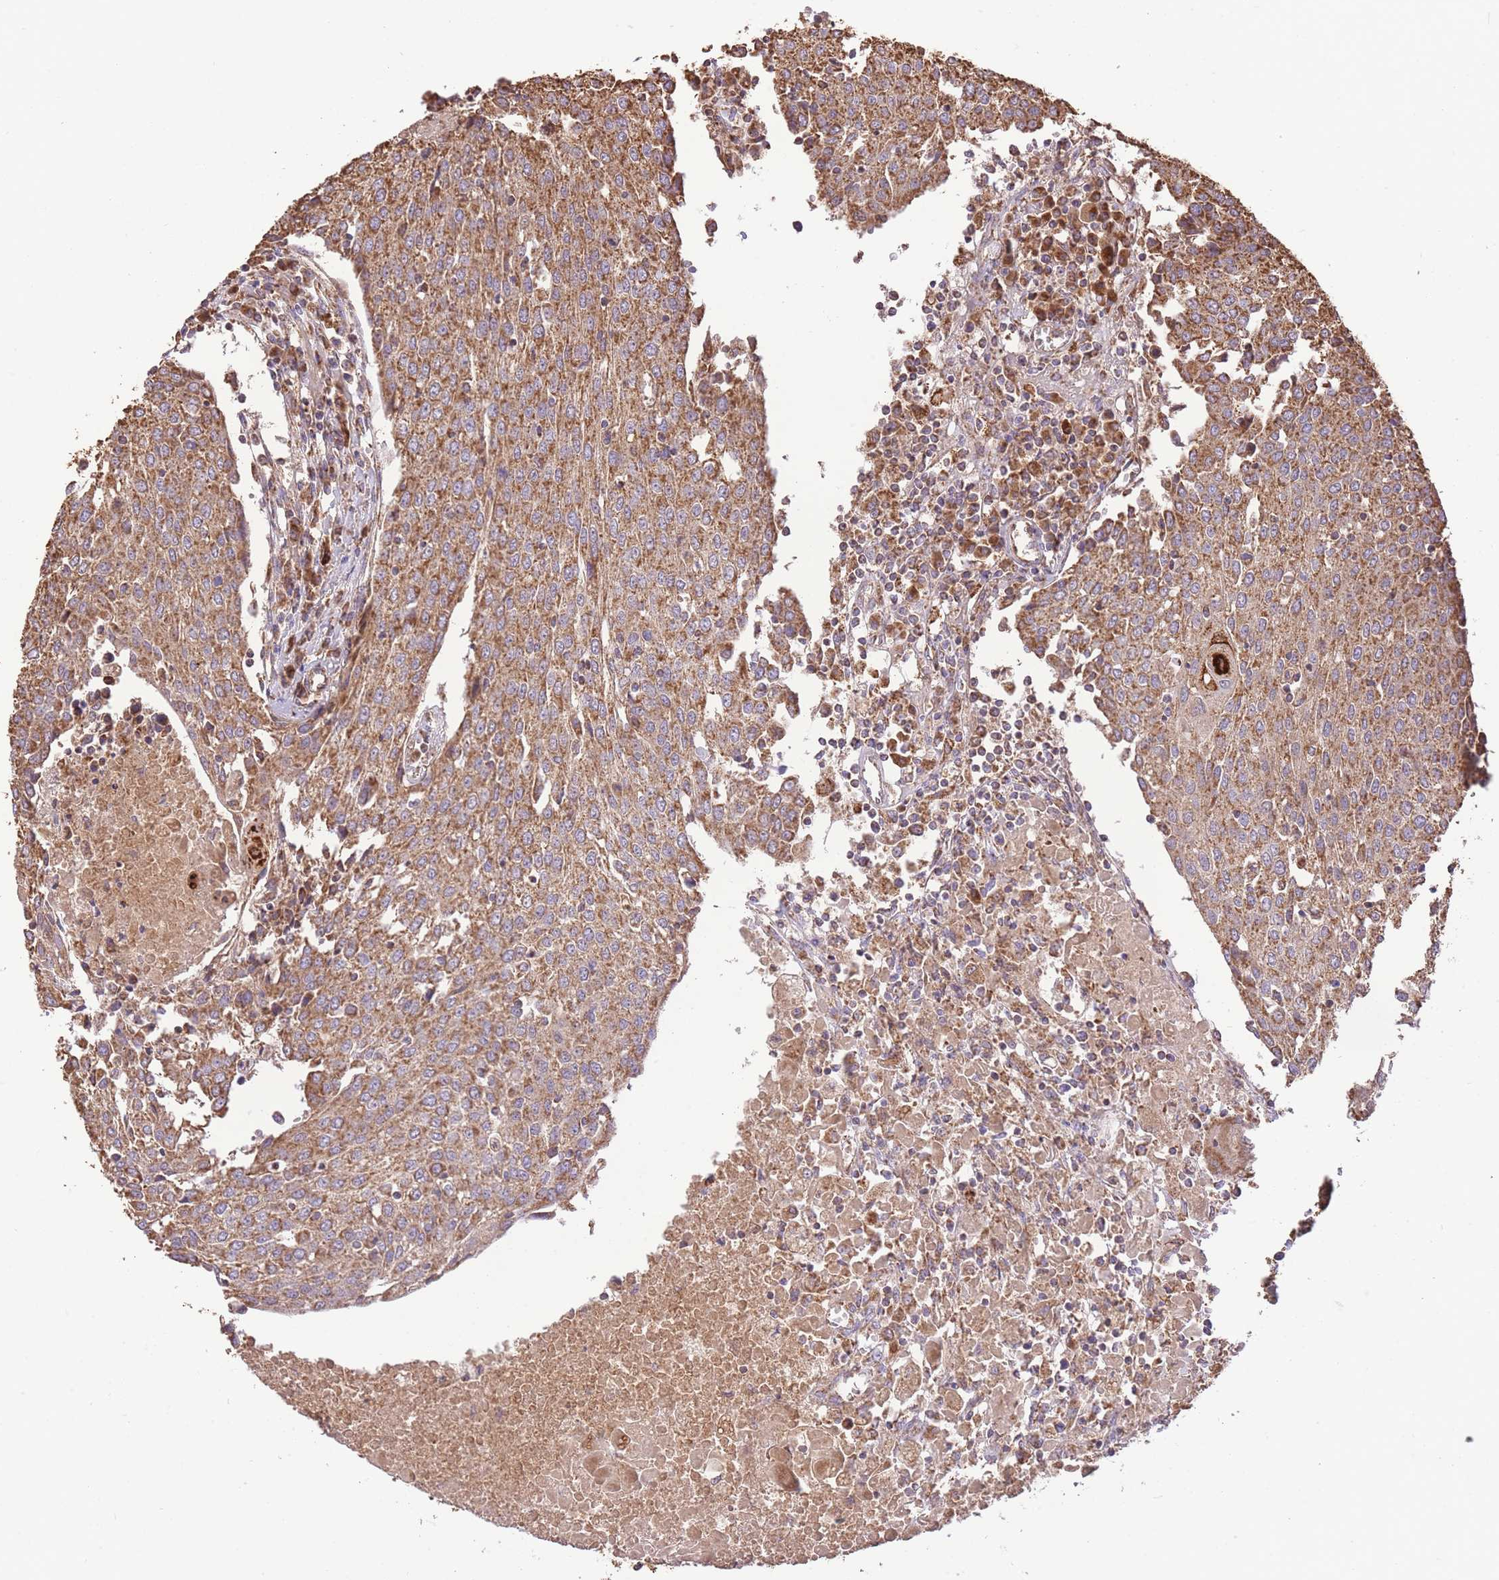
{"staining": {"intensity": "moderate", "quantity": ">75%", "location": "cytoplasmic/membranous"}, "tissue": "urothelial cancer", "cell_type": "Tumor cells", "image_type": "cancer", "snomed": [{"axis": "morphology", "description": "Urothelial carcinoma, High grade"}, {"axis": "topography", "description": "Urinary bladder"}], "caption": "Immunohistochemistry (IHC) photomicrograph of human urothelial cancer stained for a protein (brown), which shows medium levels of moderate cytoplasmic/membranous expression in approximately >75% of tumor cells.", "gene": "PREP", "patient": {"sex": "female", "age": 85}}